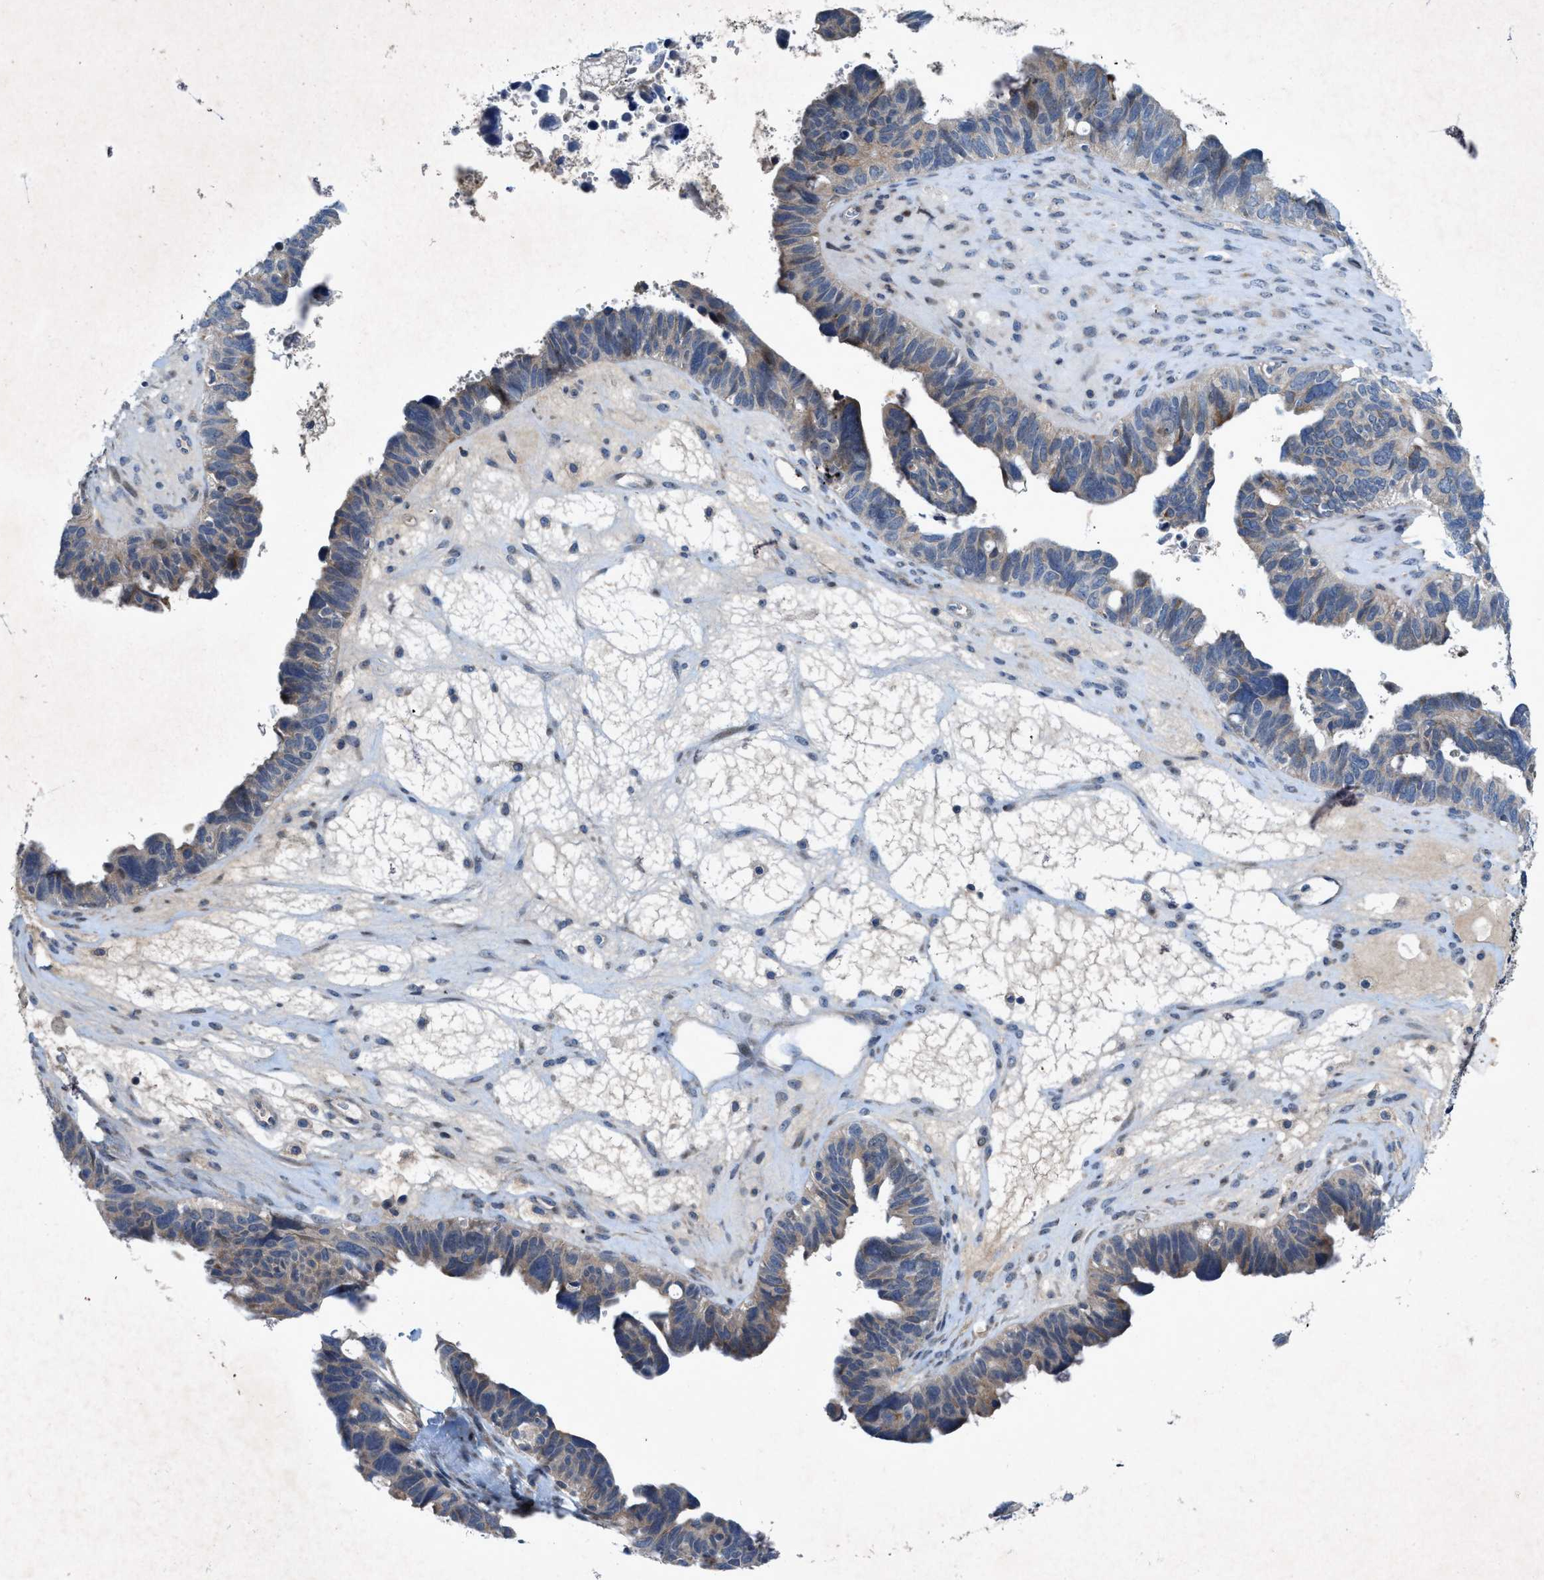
{"staining": {"intensity": "weak", "quantity": "<25%", "location": "cytoplasmic/membranous"}, "tissue": "ovarian cancer", "cell_type": "Tumor cells", "image_type": "cancer", "snomed": [{"axis": "morphology", "description": "Cystadenocarcinoma, serous, NOS"}, {"axis": "topography", "description": "Ovary"}], "caption": "Immunohistochemistry (IHC) of human ovarian cancer (serous cystadenocarcinoma) shows no positivity in tumor cells. Nuclei are stained in blue.", "gene": "URGCP", "patient": {"sex": "female", "age": 79}}